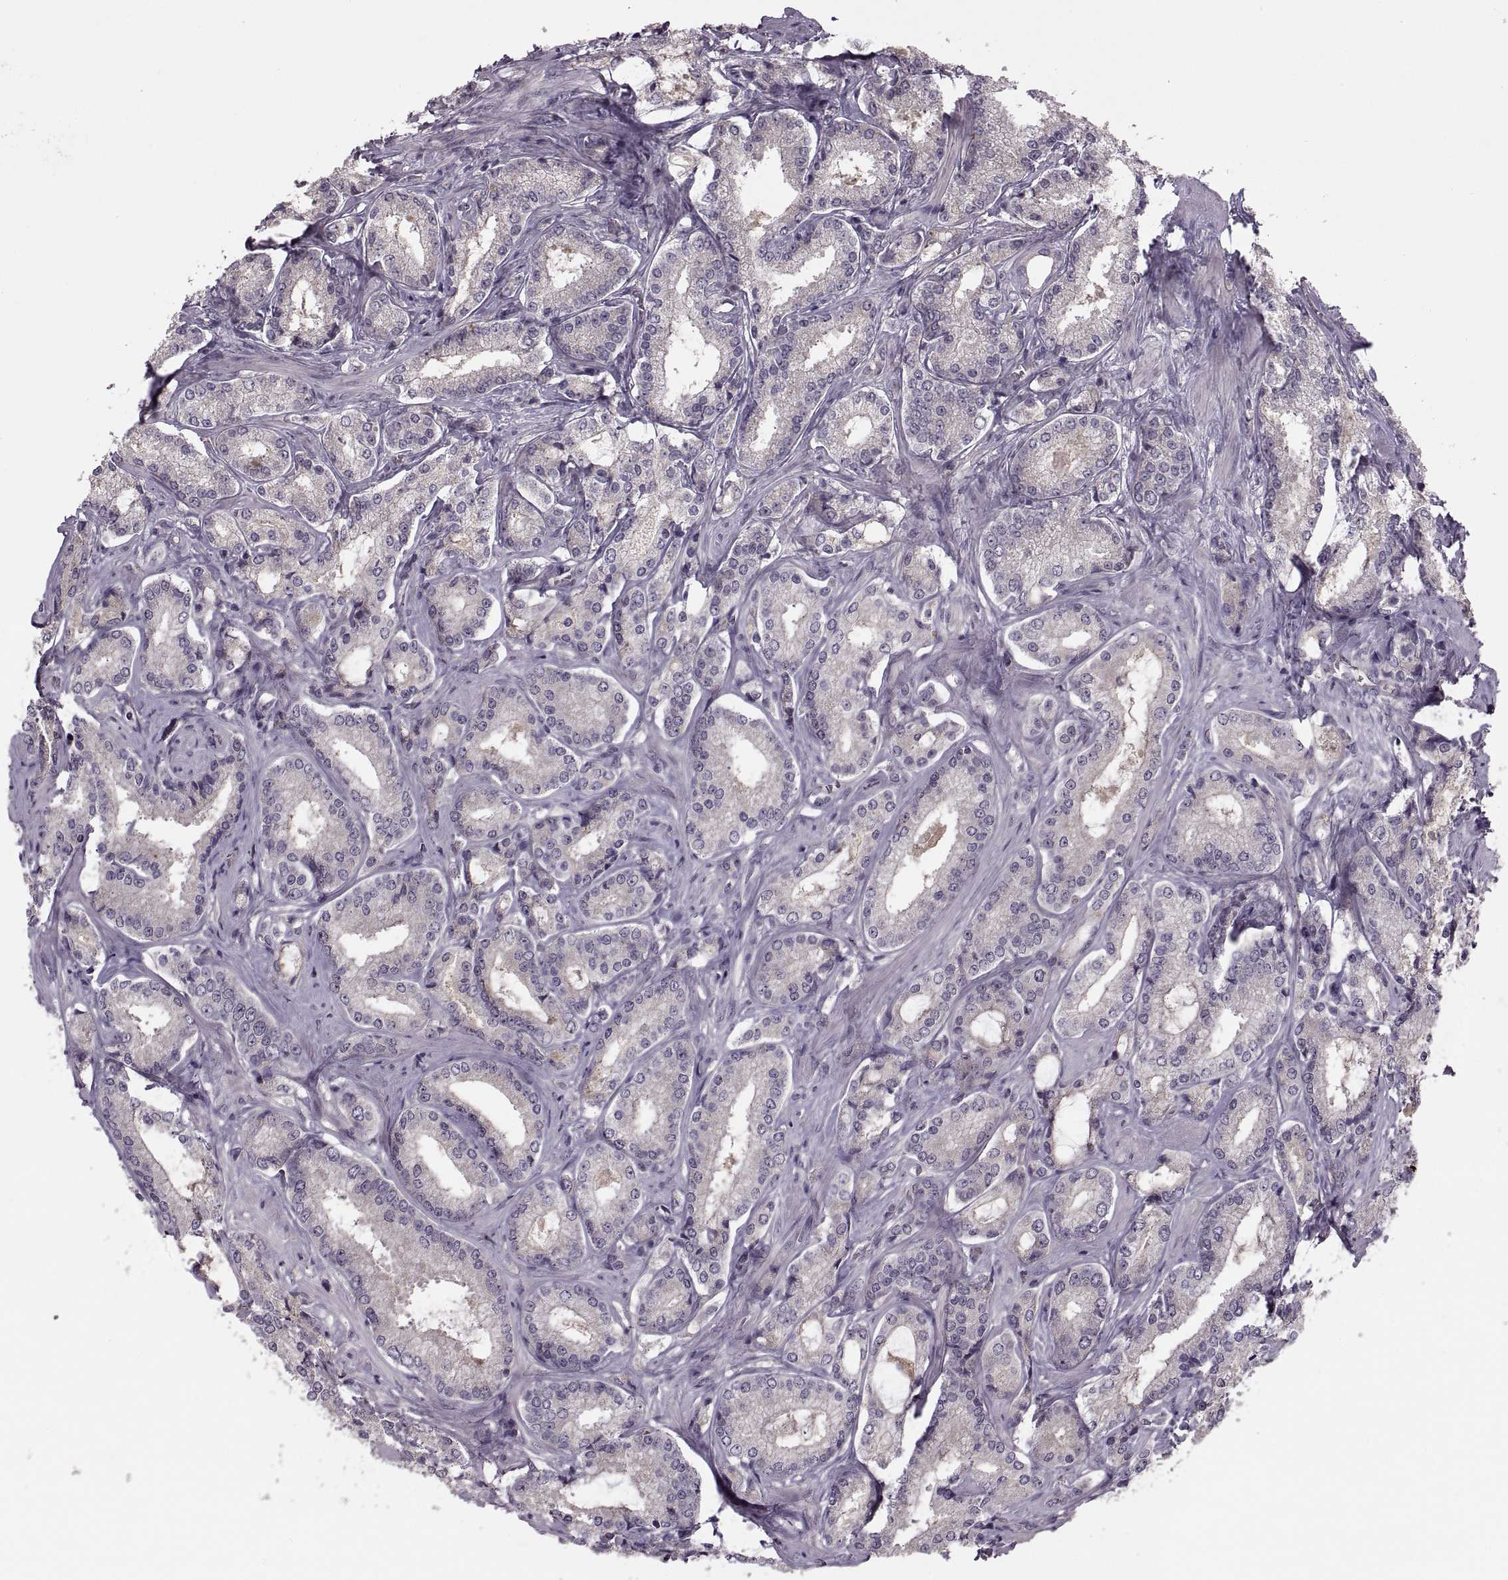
{"staining": {"intensity": "negative", "quantity": "none", "location": "none"}, "tissue": "prostate cancer", "cell_type": "Tumor cells", "image_type": "cancer", "snomed": [{"axis": "morphology", "description": "Adenocarcinoma, Low grade"}, {"axis": "topography", "description": "Prostate"}], "caption": "Protein analysis of prostate low-grade adenocarcinoma reveals no significant staining in tumor cells.", "gene": "PIERCE1", "patient": {"sex": "male", "age": 56}}